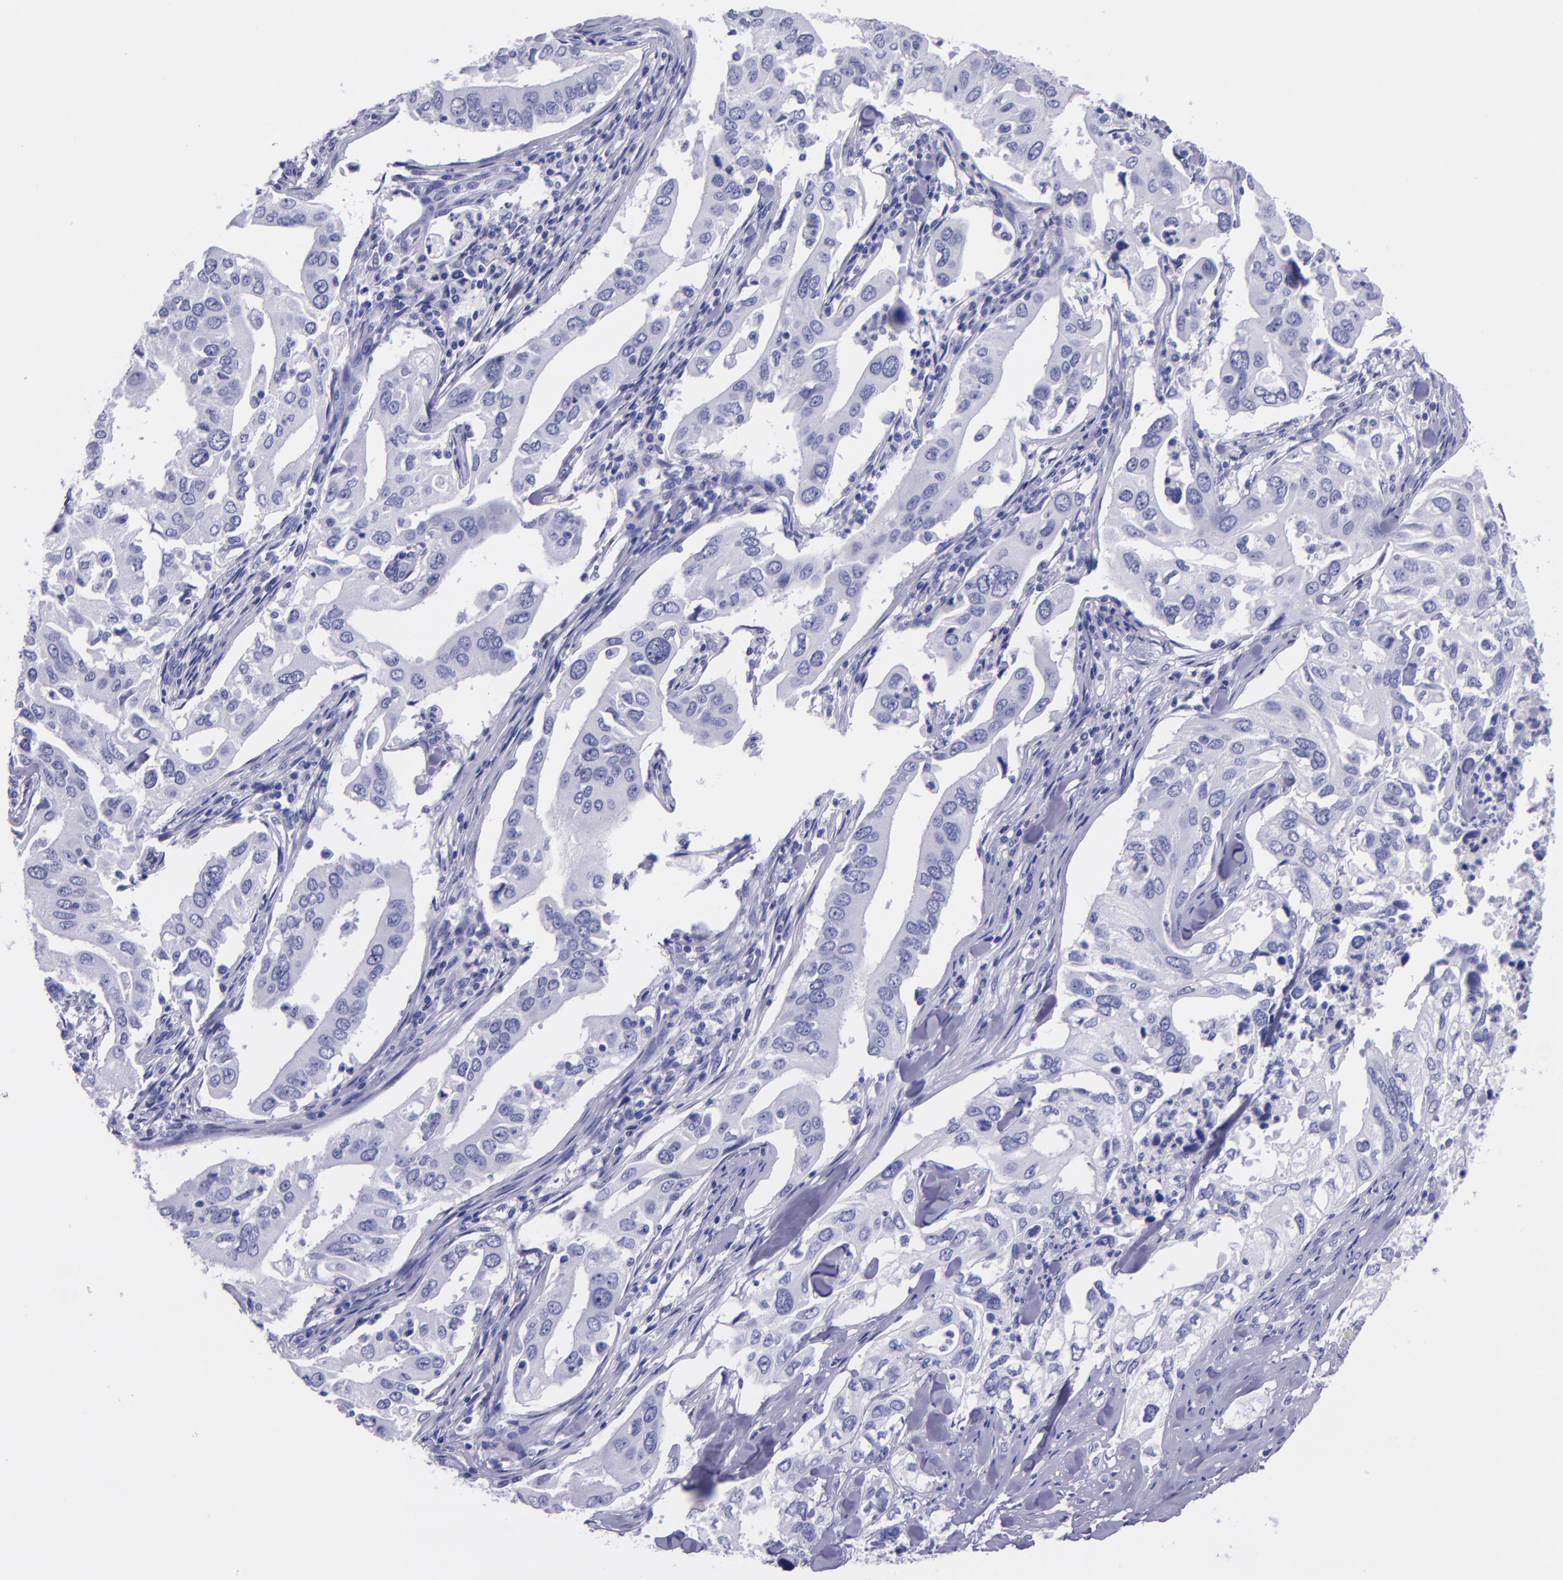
{"staining": {"intensity": "negative", "quantity": "none", "location": "none"}, "tissue": "lung cancer", "cell_type": "Tumor cells", "image_type": "cancer", "snomed": [{"axis": "morphology", "description": "Adenocarcinoma, NOS"}, {"axis": "topography", "description": "Lung"}], "caption": "Tumor cells are negative for brown protein staining in lung cancer (adenocarcinoma).", "gene": "MBP", "patient": {"sex": "male", "age": 48}}